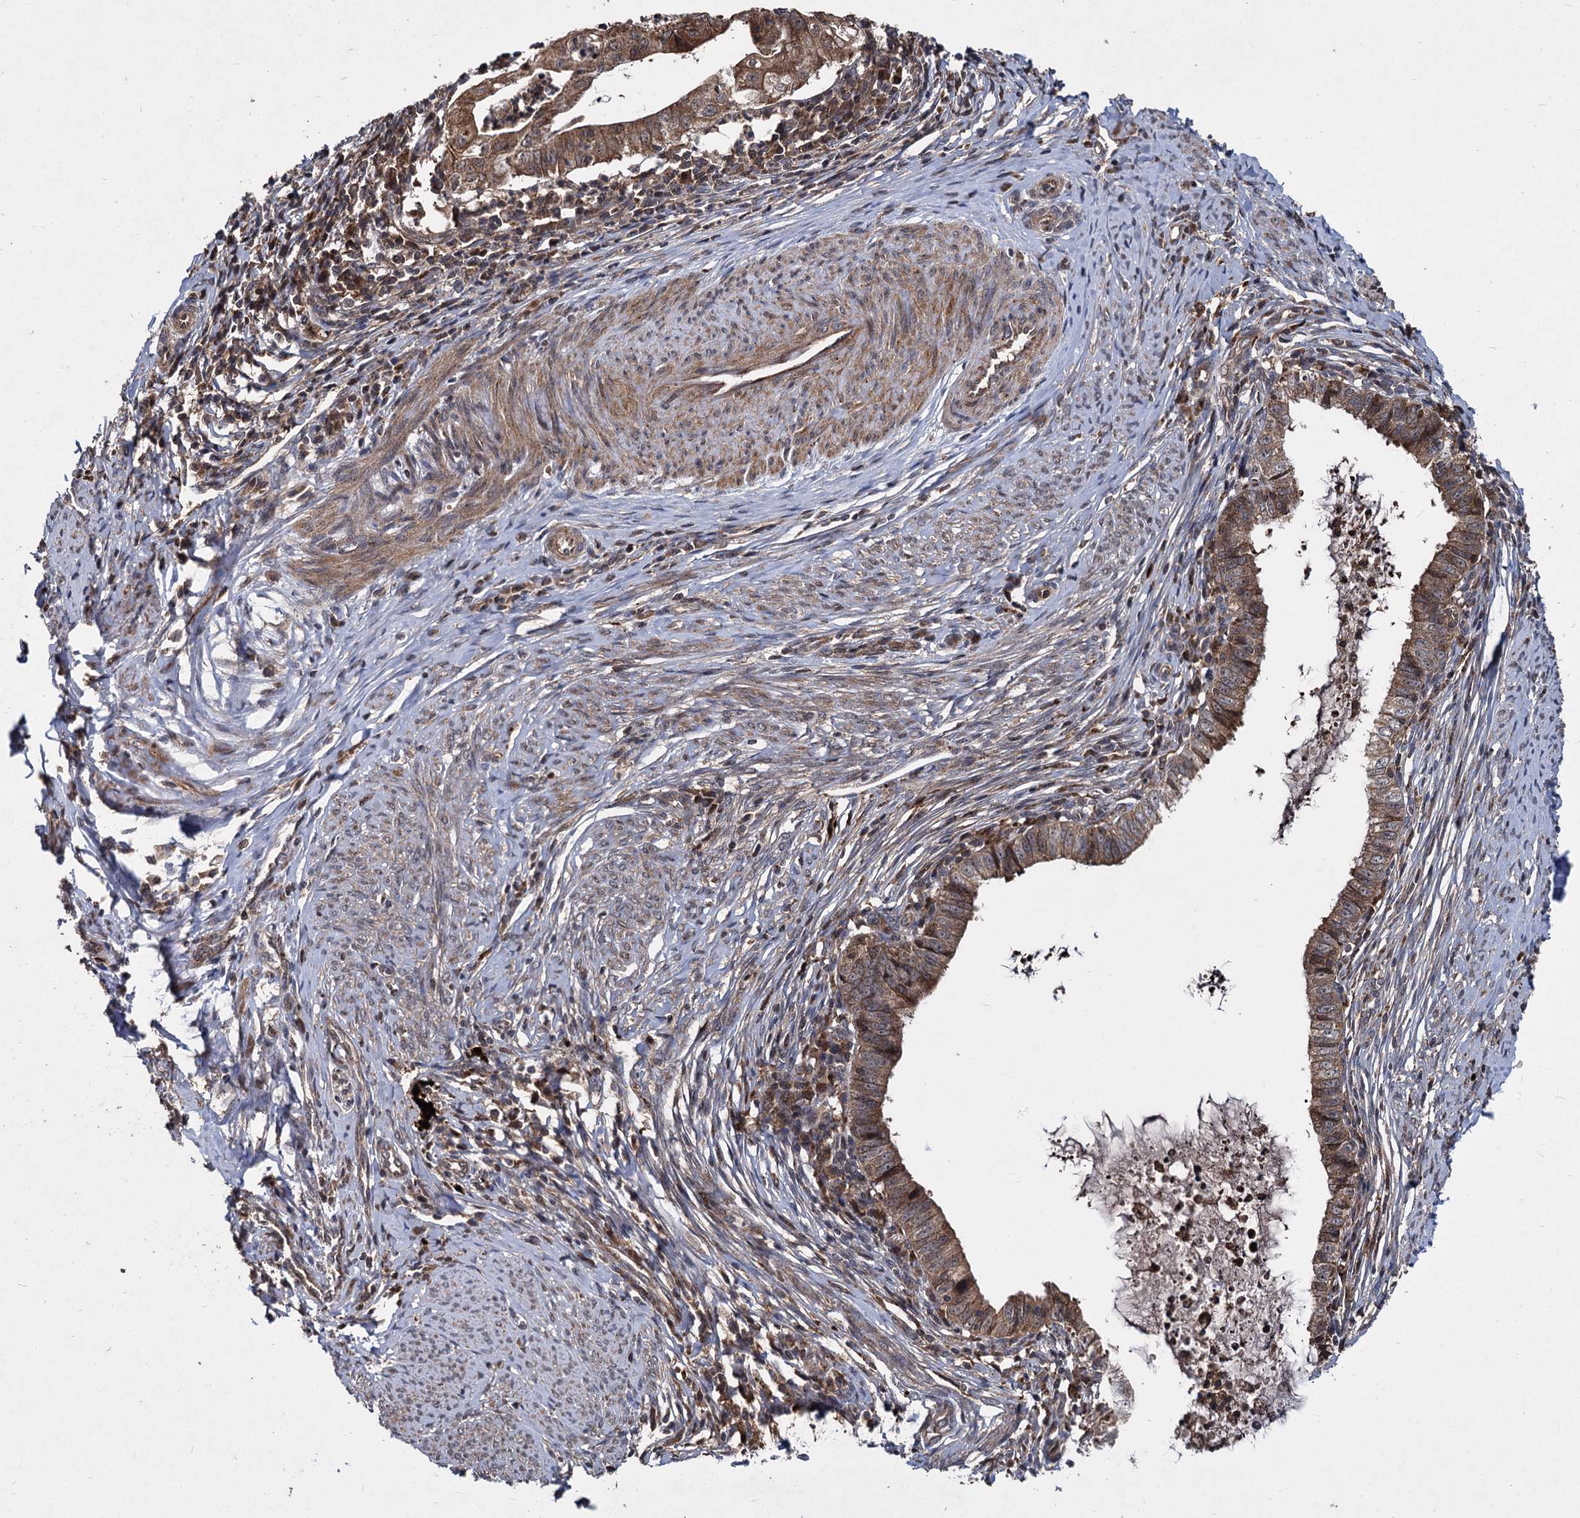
{"staining": {"intensity": "moderate", "quantity": ">75%", "location": "cytoplasmic/membranous"}, "tissue": "cervical cancer", "cell_type": "Tumor cells", "image_type": "cancer", "snomed": [{"axis": "morphology", "description": "Adenocarcinoma, NOS"}, {"axis": "topography", "description": "Cervix"}], "caption": "Tumor cells display moderate cytoplasmic/membranous expression in about >75% of cells in cervical adenocarcinoma. (brown staining indicates protein expression, while blue staining denotes nuclei).", "gene": "BCL2L2", "patient": {"sex": "female", "age": 36}}